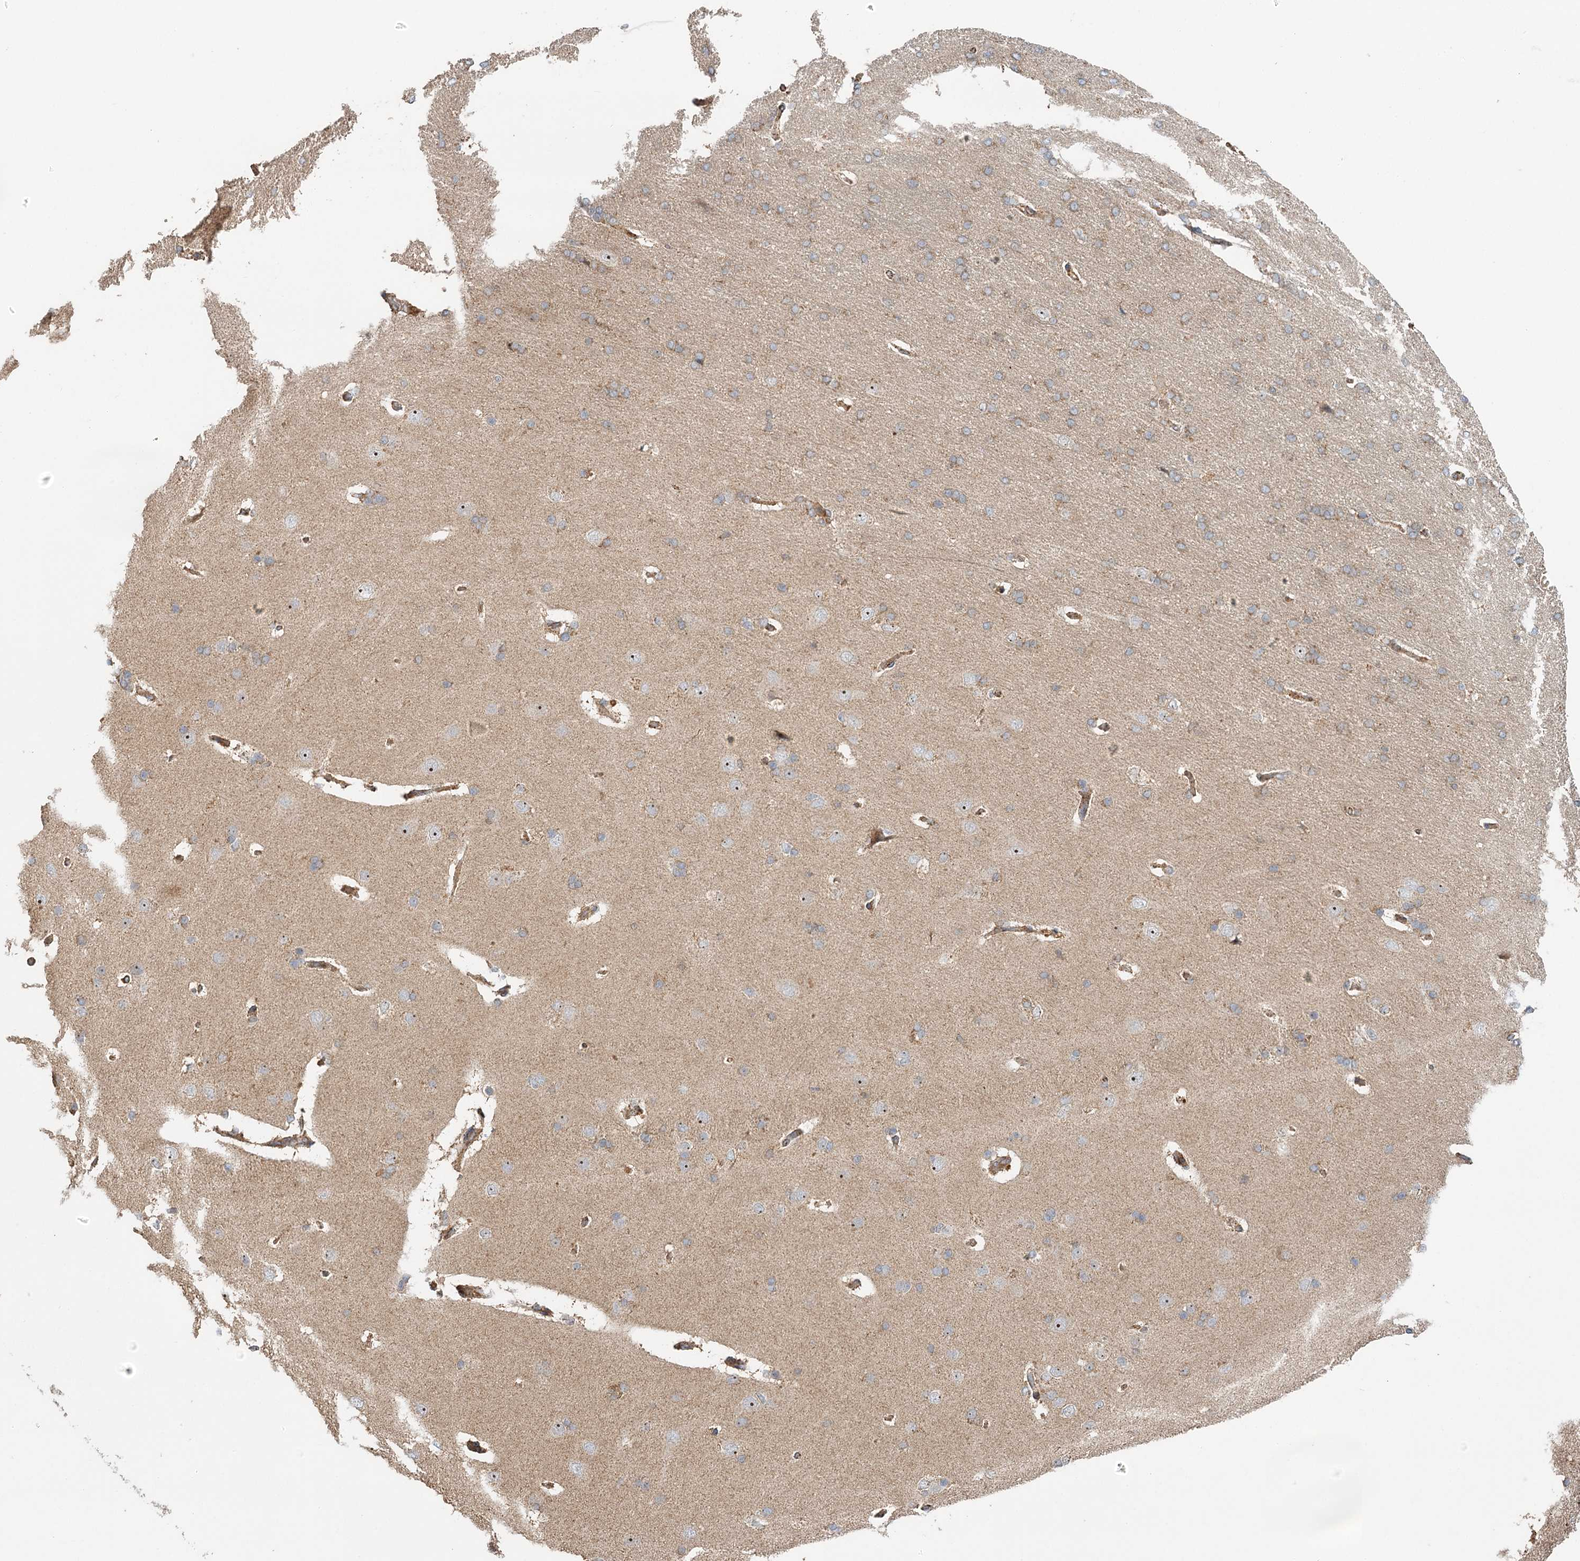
{"staining": {"intensity": "strong", "quantity": "<25%", "location": "cytoplasmic/membranous"}, "tissue": "cerebral cortex", "cell_type": "Endothelial cells", "image_type": "normal", "snomed": [{"axis": "morphology", "description": "Normal tissue, NOS"}, {"axis": "topography", "description": "Cerebral cortex"}], "caption": "DAB (3,3'-diaminobenzidine) immunohistochemical staining of benign human cerebral cortex reveals strong cytoplasmic/membranous protein positivity in approximately <25% of endothelial cells.", "gene": "ENSG00000273217", "patient": {"sex": "male", "age": 62}}